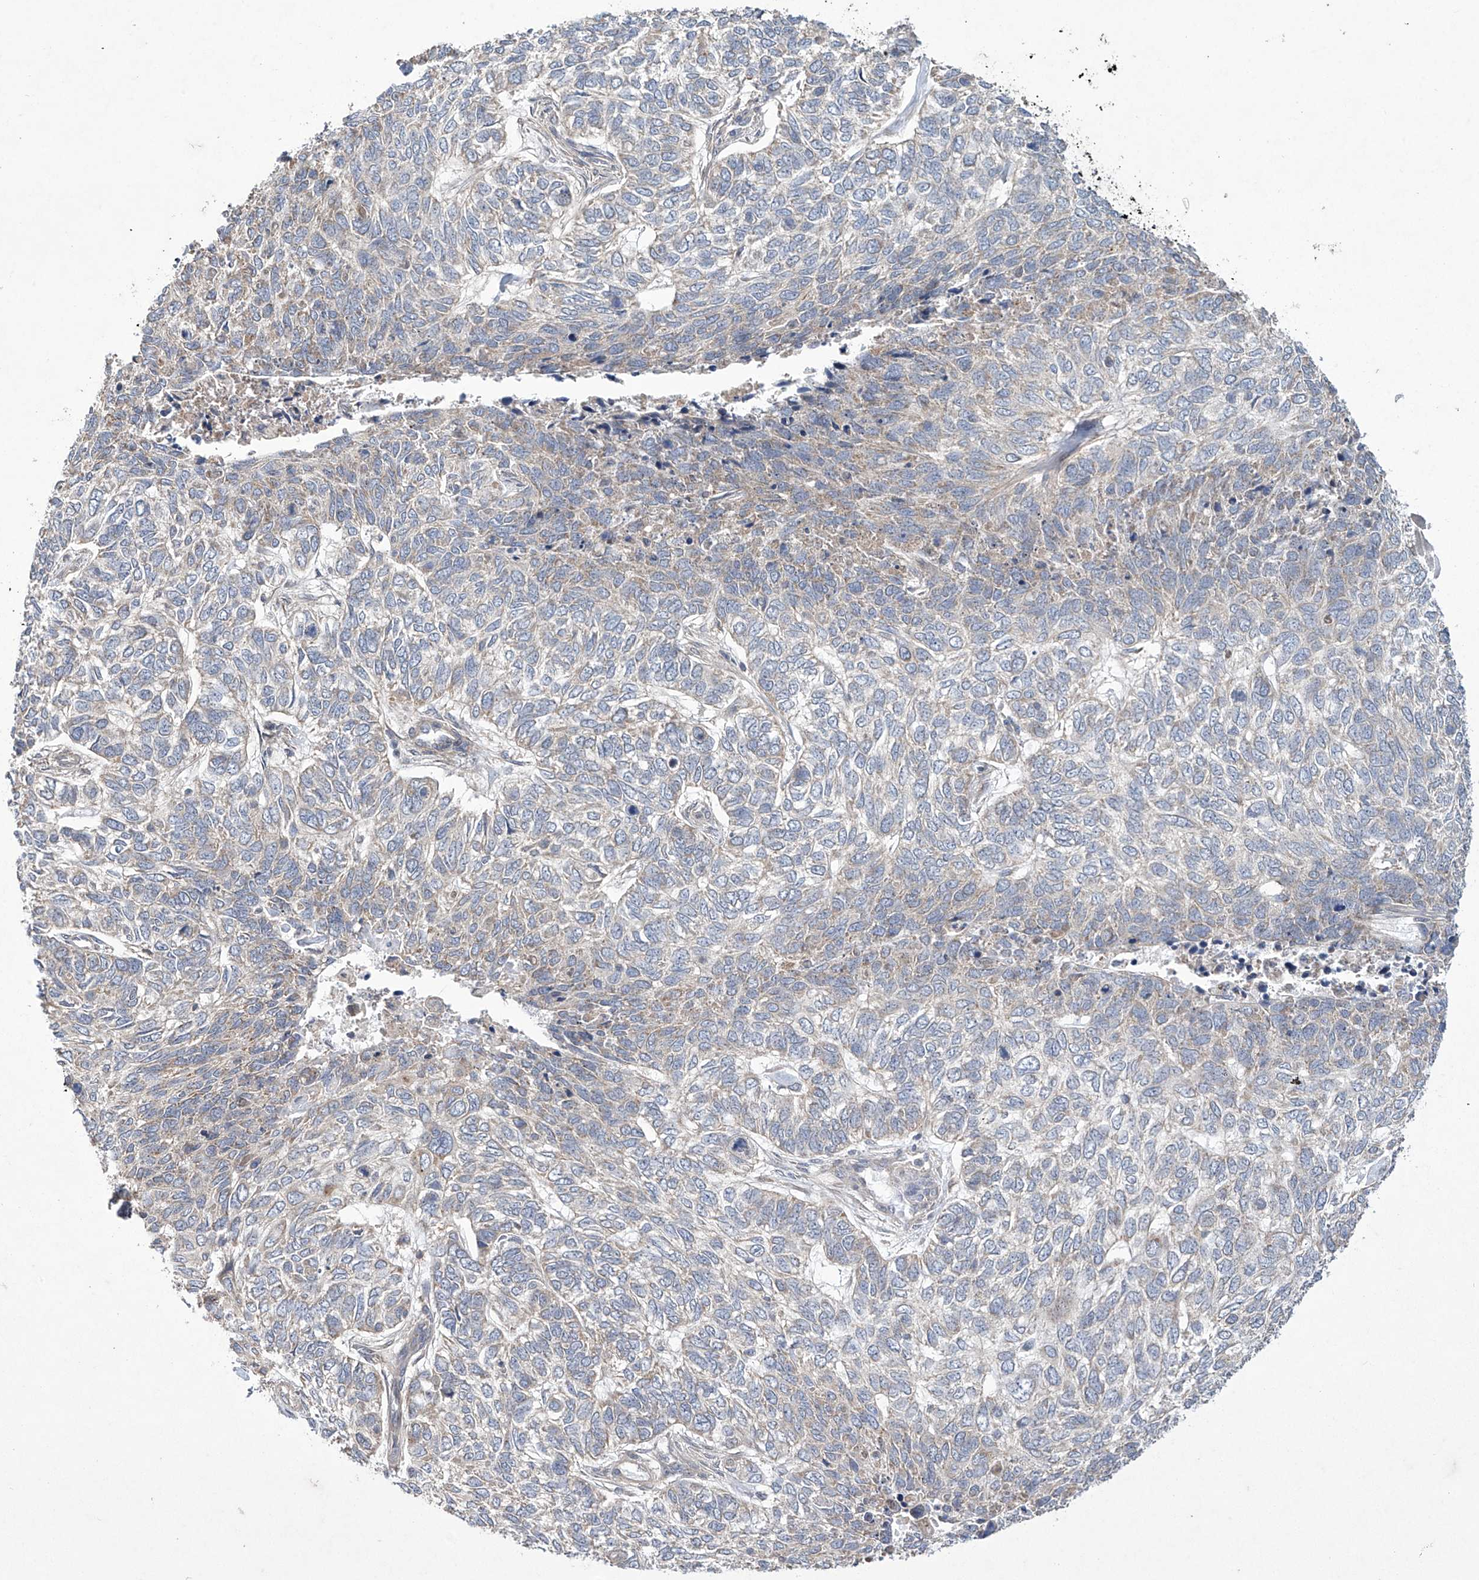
{"staining": {"intensity": "negative", "quantity": "none", "location": "none"}, "tissue": "skin cancer", "cell_type": "Tumor cells", "image_type": "cancer", "snomed": [{"axis": "morphology", "description": "Basal cell carcinoma"}, {"axis": "topography", "description": "Skin"}], "caption": "Immunohistochemistry image of neoplastic tissue: skin basal cell carcinoma stained with DAB (3,3'-diaminobenzidine) demonstrates no significant protein positivity in tumor cells.", "gene": "TRIM60", "patient": {"sex": "female", "age": 65}}